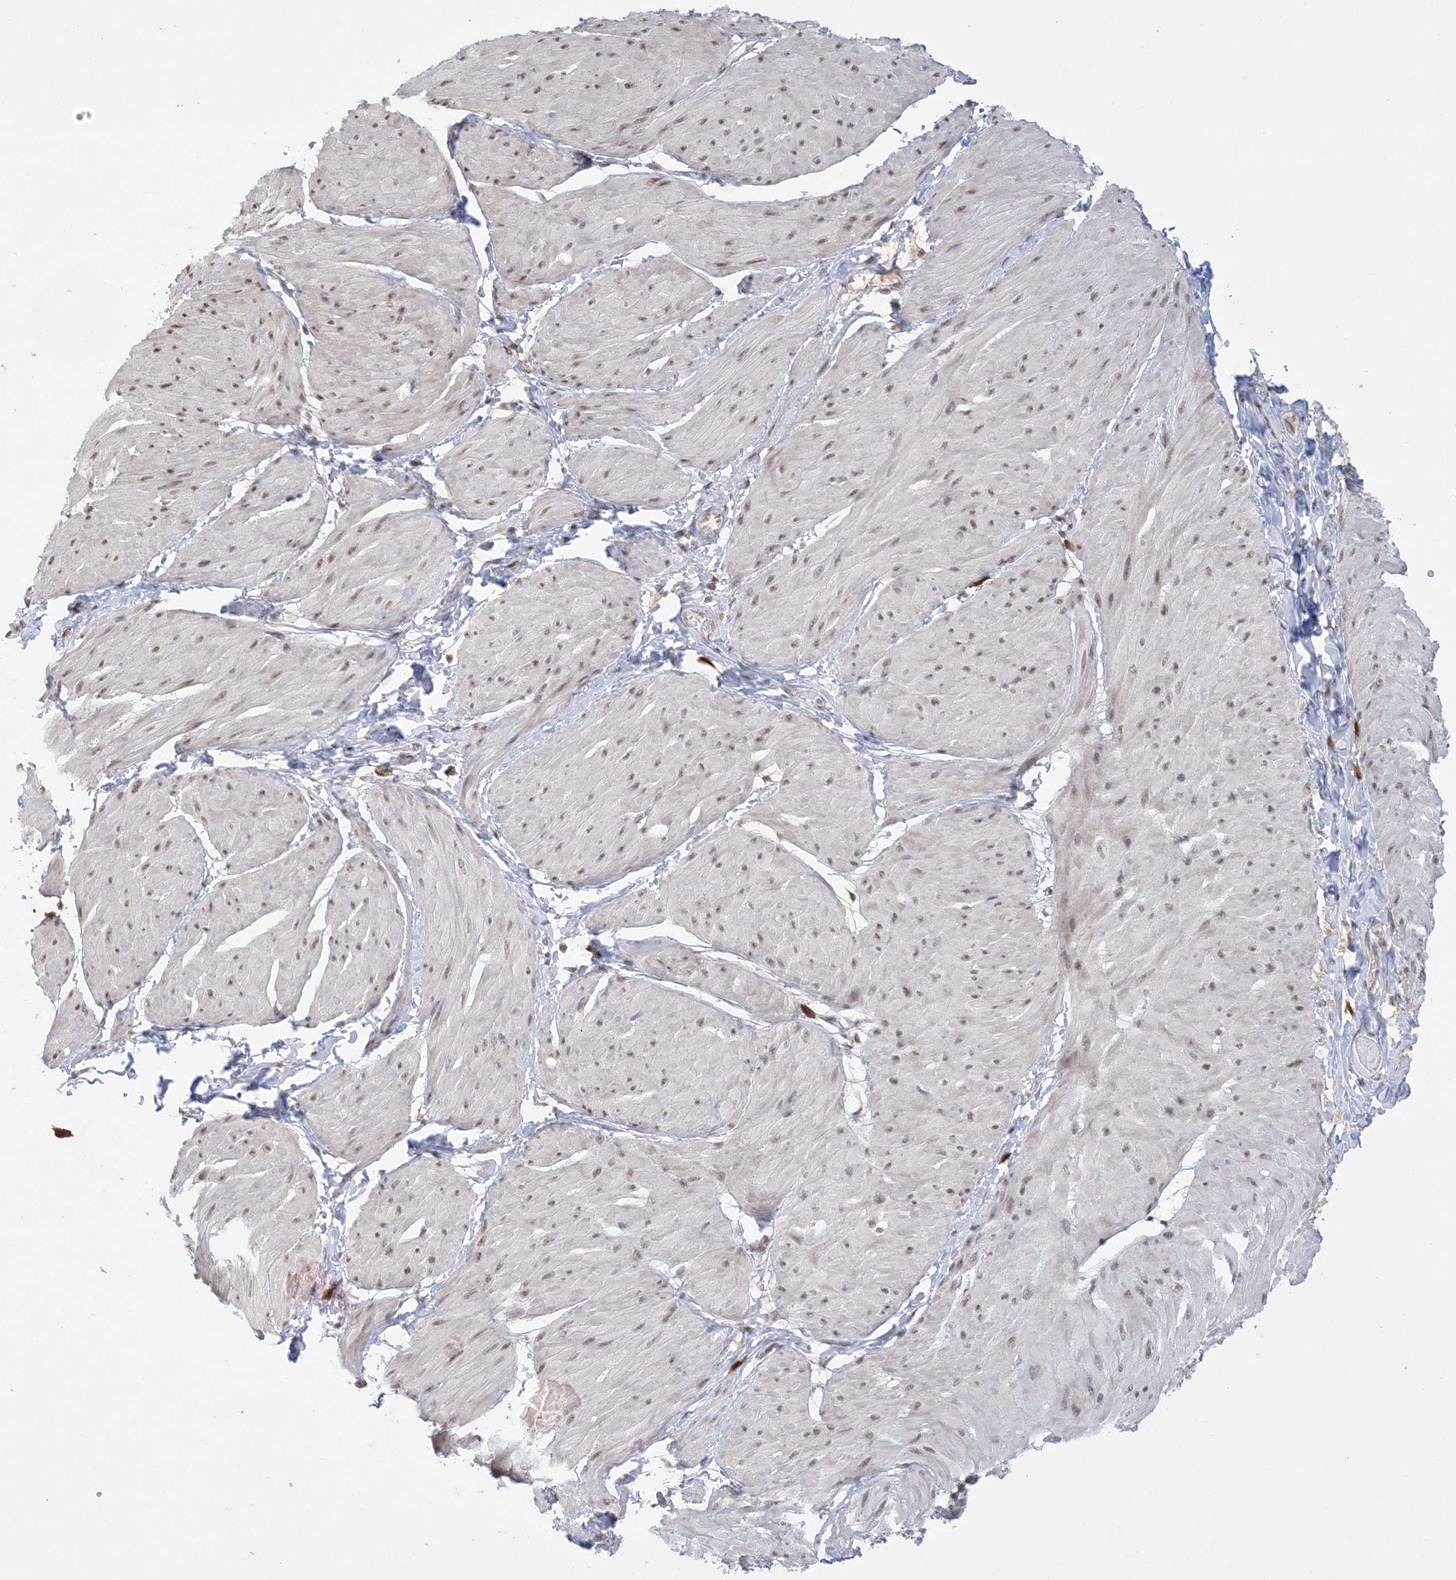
{"staining": {"intensity": "moderate", "quantity": ">75%", "location": "nuclear"}, "tissue": "smooth muscle", "cell_type": "Smooth muscle cells", "image_type": "normal", "snomed": [{"axis": "morphology", "description": "Urothelial carcinoma, High grade"}, {"axis": "topography", "description": "Urinary bladder"}], "caption": "Immunohistochemistry photomicrograph of unremarkable smooth muscle: smooth muscle stained using immunohistochemistry demonstrates medium levels of moderate protein expression localized specifically in the nuclear of smooth muscle cells, appearing as a nuclear brown color.", "gene": "TRMT10C", "patient": {"sex": "male", "age": 46}}